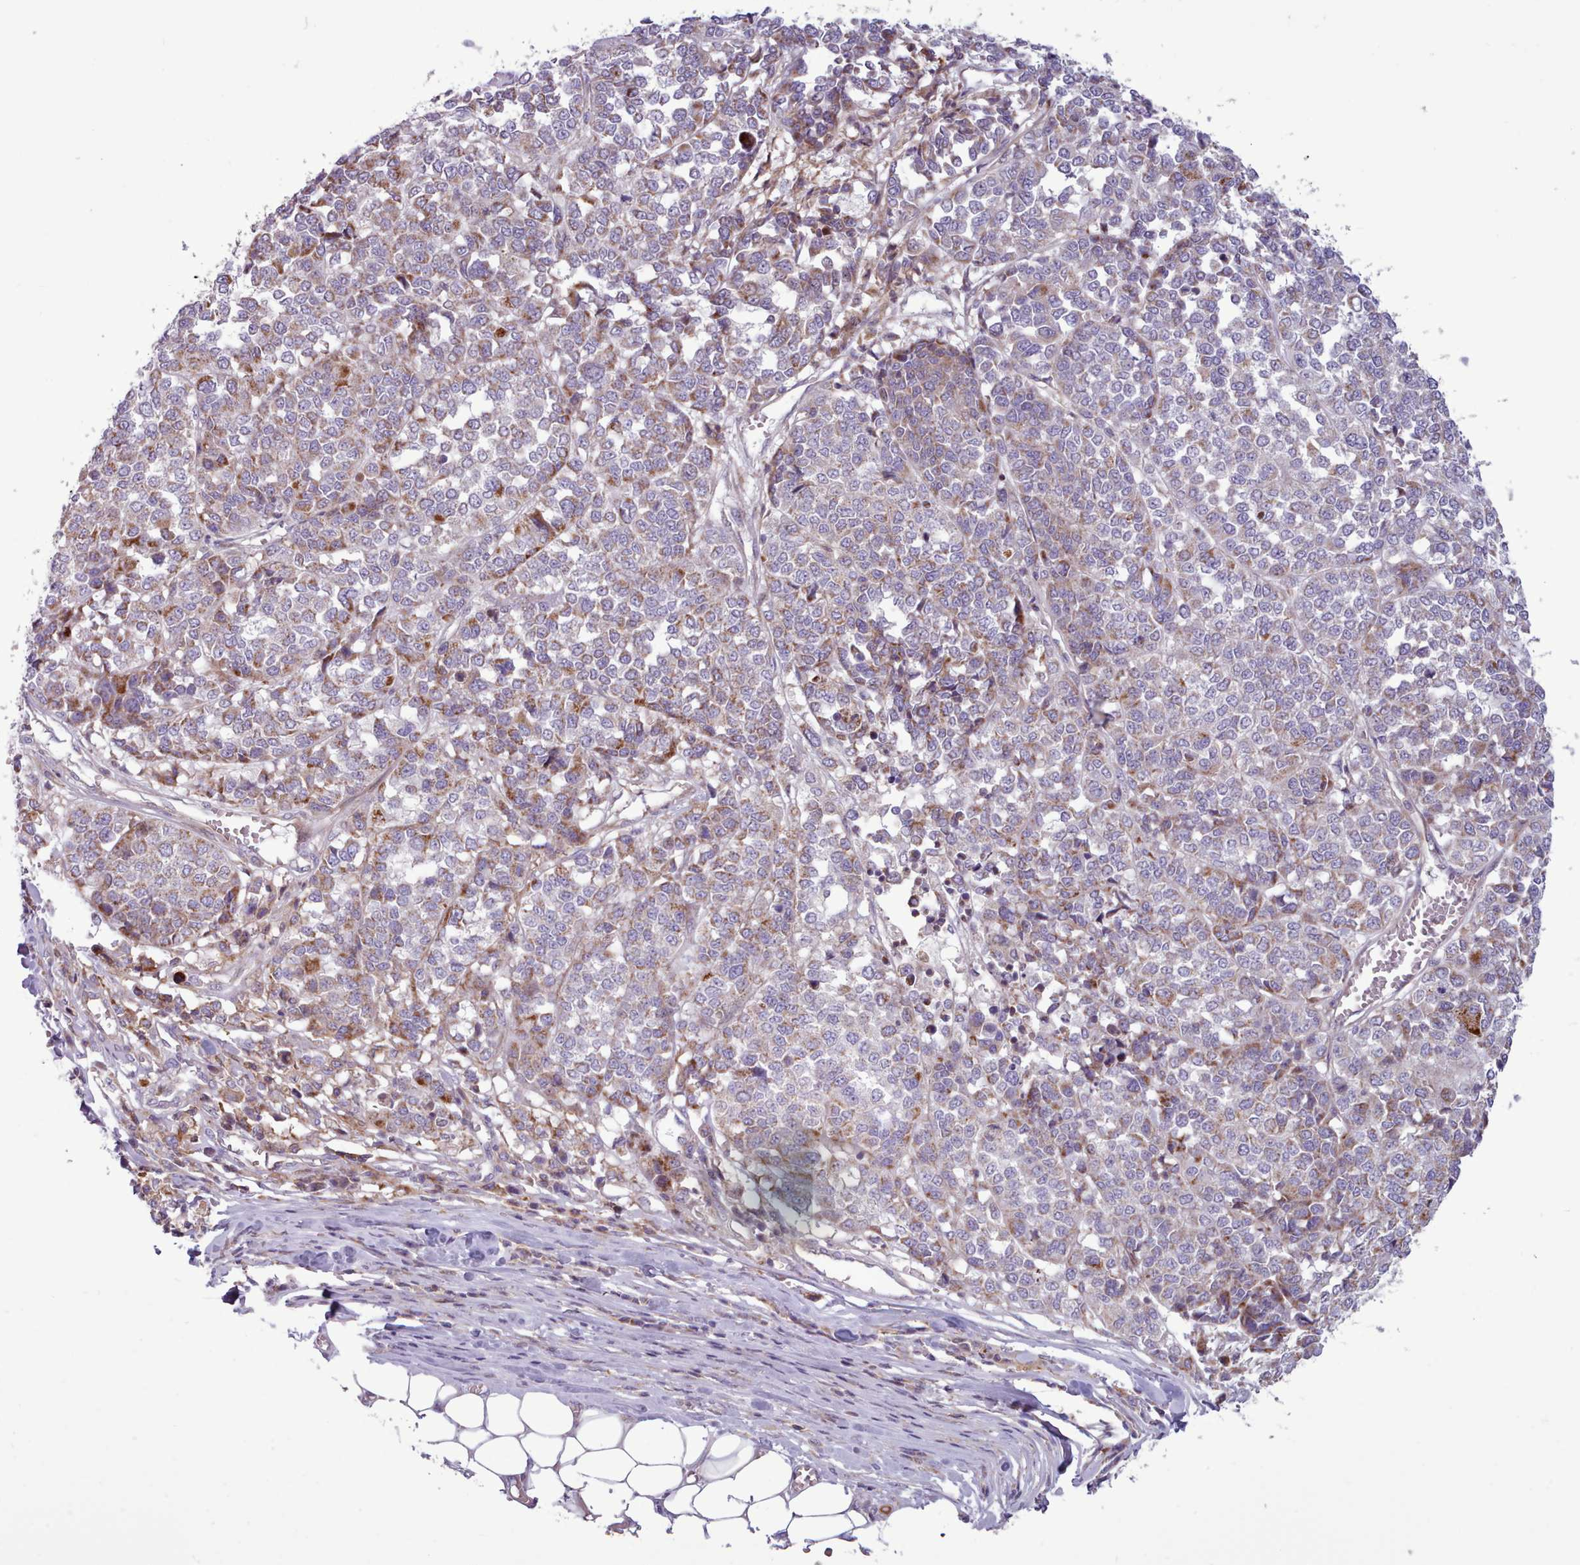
{"staining": {"intensity": "moderate", "quantity": "<25%", "location": "cytoplasmic/membranous"}, "tissue": "melanoma", "cell_type": "Tumor cells", "image_type": "cancer", "snomed": [{"axis": "morphology", "description": "Malignant melanoma, Metastatic site"}, {"axis": "topography", "description": "Lymph node"}], "caption": "Tumor cells exhibit moderate cytoplasmic/membranous staining in approximately <25% of cells in melanoma. (IHC, brightfield microscopy, high magnification).", "gene": "TENT4B", "patient": {"sex": "male", "age": 44}}